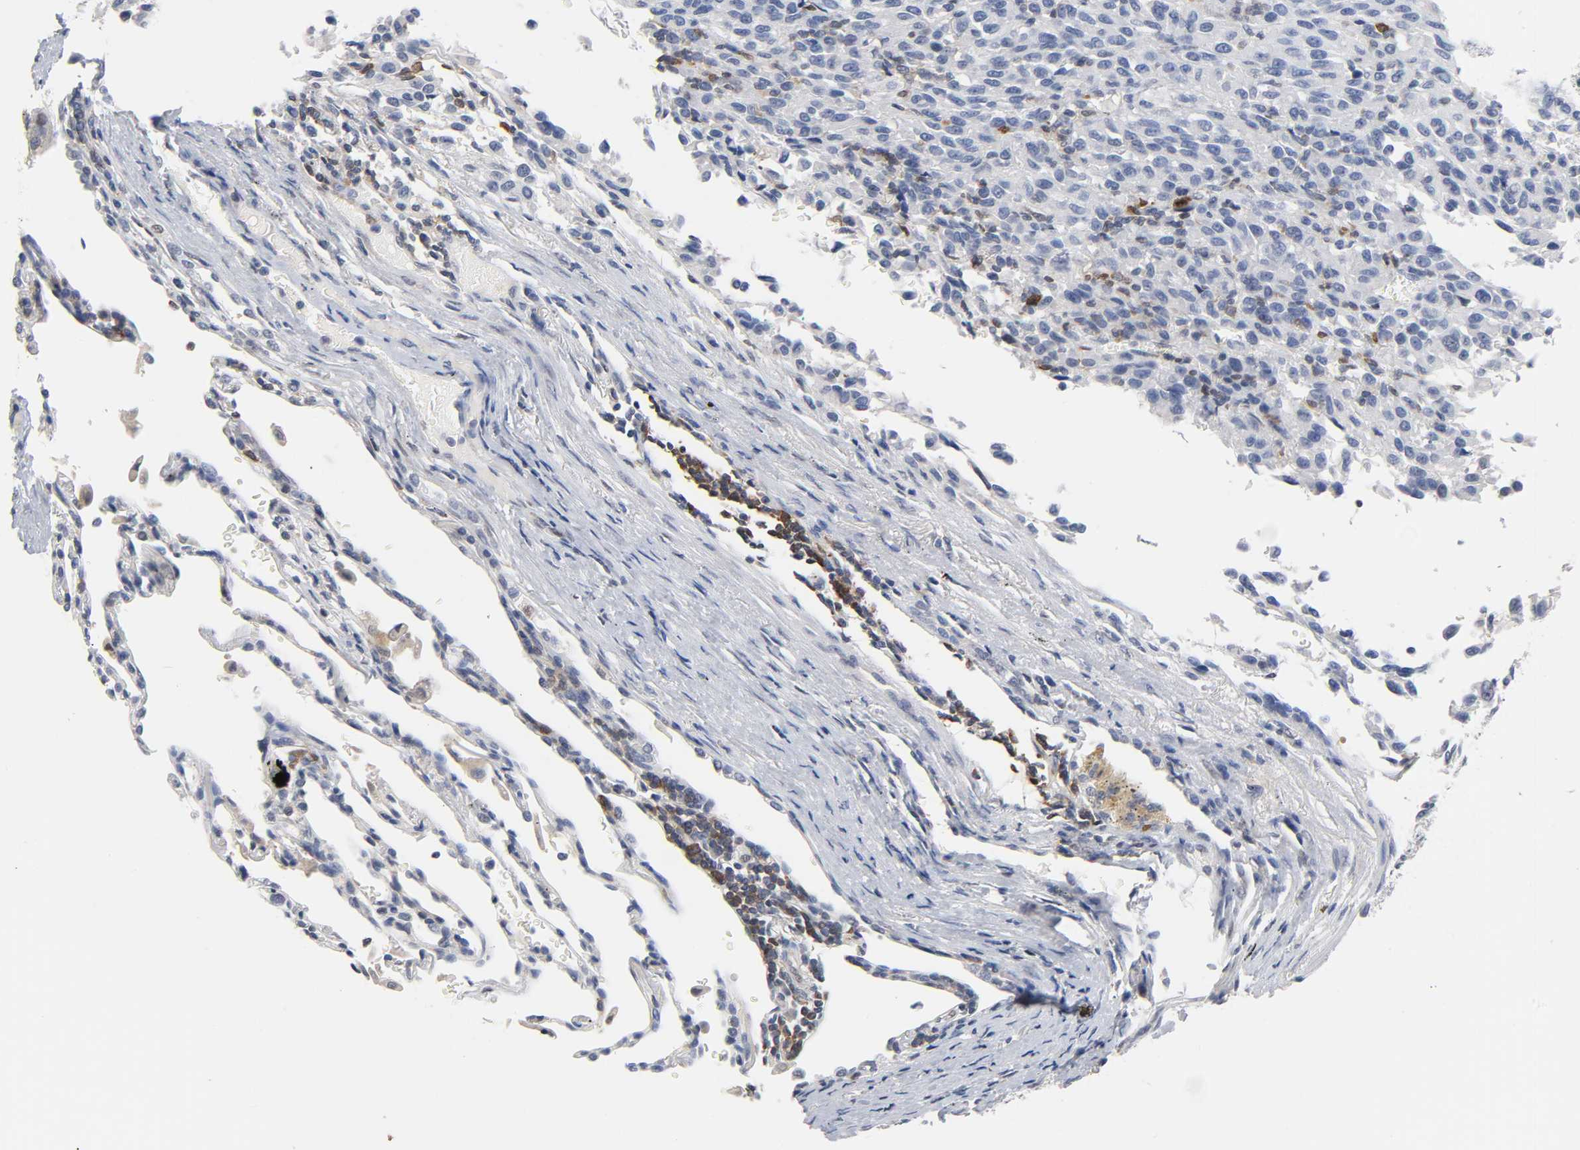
{"staining": {"intensity": "negative", "quantity": "none", "location": "none"}, "tissue": "melanoma", "cell_type": "Tumor cells", "image_type": "cancer", "snomed": [{"axis": "morphology", "description": "Malignant melanoma, Metastatic site"}, {"axis": "topography", "description": "Lung"}], "caption": "Immunohistochemistry histopathology image of neoplastic tissue: human melanoma stained with DAB (3,3'-diaminobenzidine) reveals no significant protein positivity in tumor cells.", "gene": "NFATC1", "patient": {"sex": "male", "age": 64}}